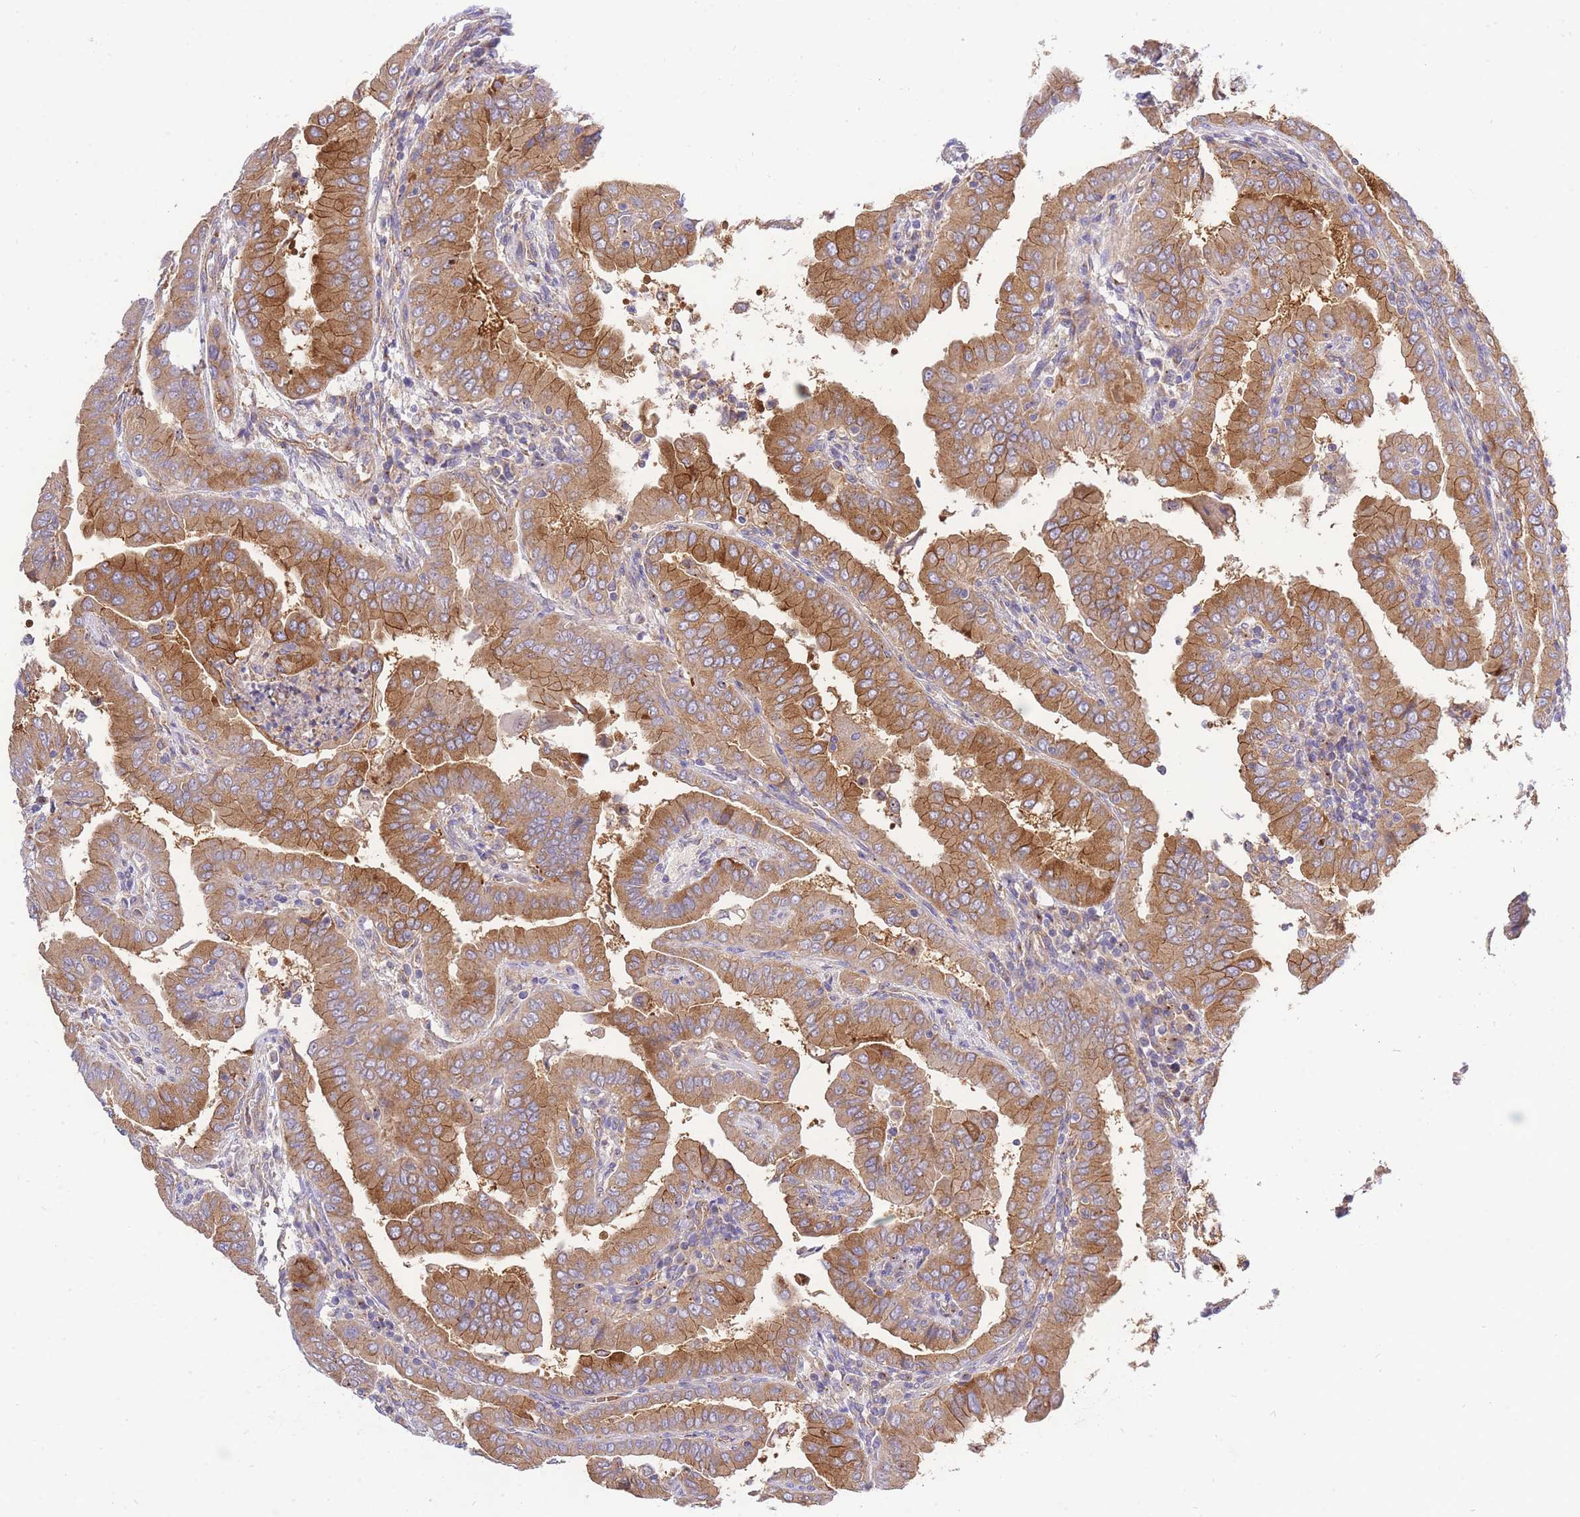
{"staining": {"intensity": "moderate", "quantity": ">75%", "location": "cytoplasmic/membranous"}, "tissue": "thyroid cancer", "cell_type": "Tumor cells", "image_type": "cancer", "snomed": [{"axis": "morphology", "description": "Papillary adenocarcinoma, NOS"}, {"axis": "topography", "description": "Thyroid gland"}], "caption": "Thyroid cancer (papillary adenocarcinoma) stained with IHC demonstrates moderate cytoplasmic/membranous expression in approximately >75% of tumor cells.", "gene": "INSYN2B", "patient": {"sex": "male", "age": 33}}